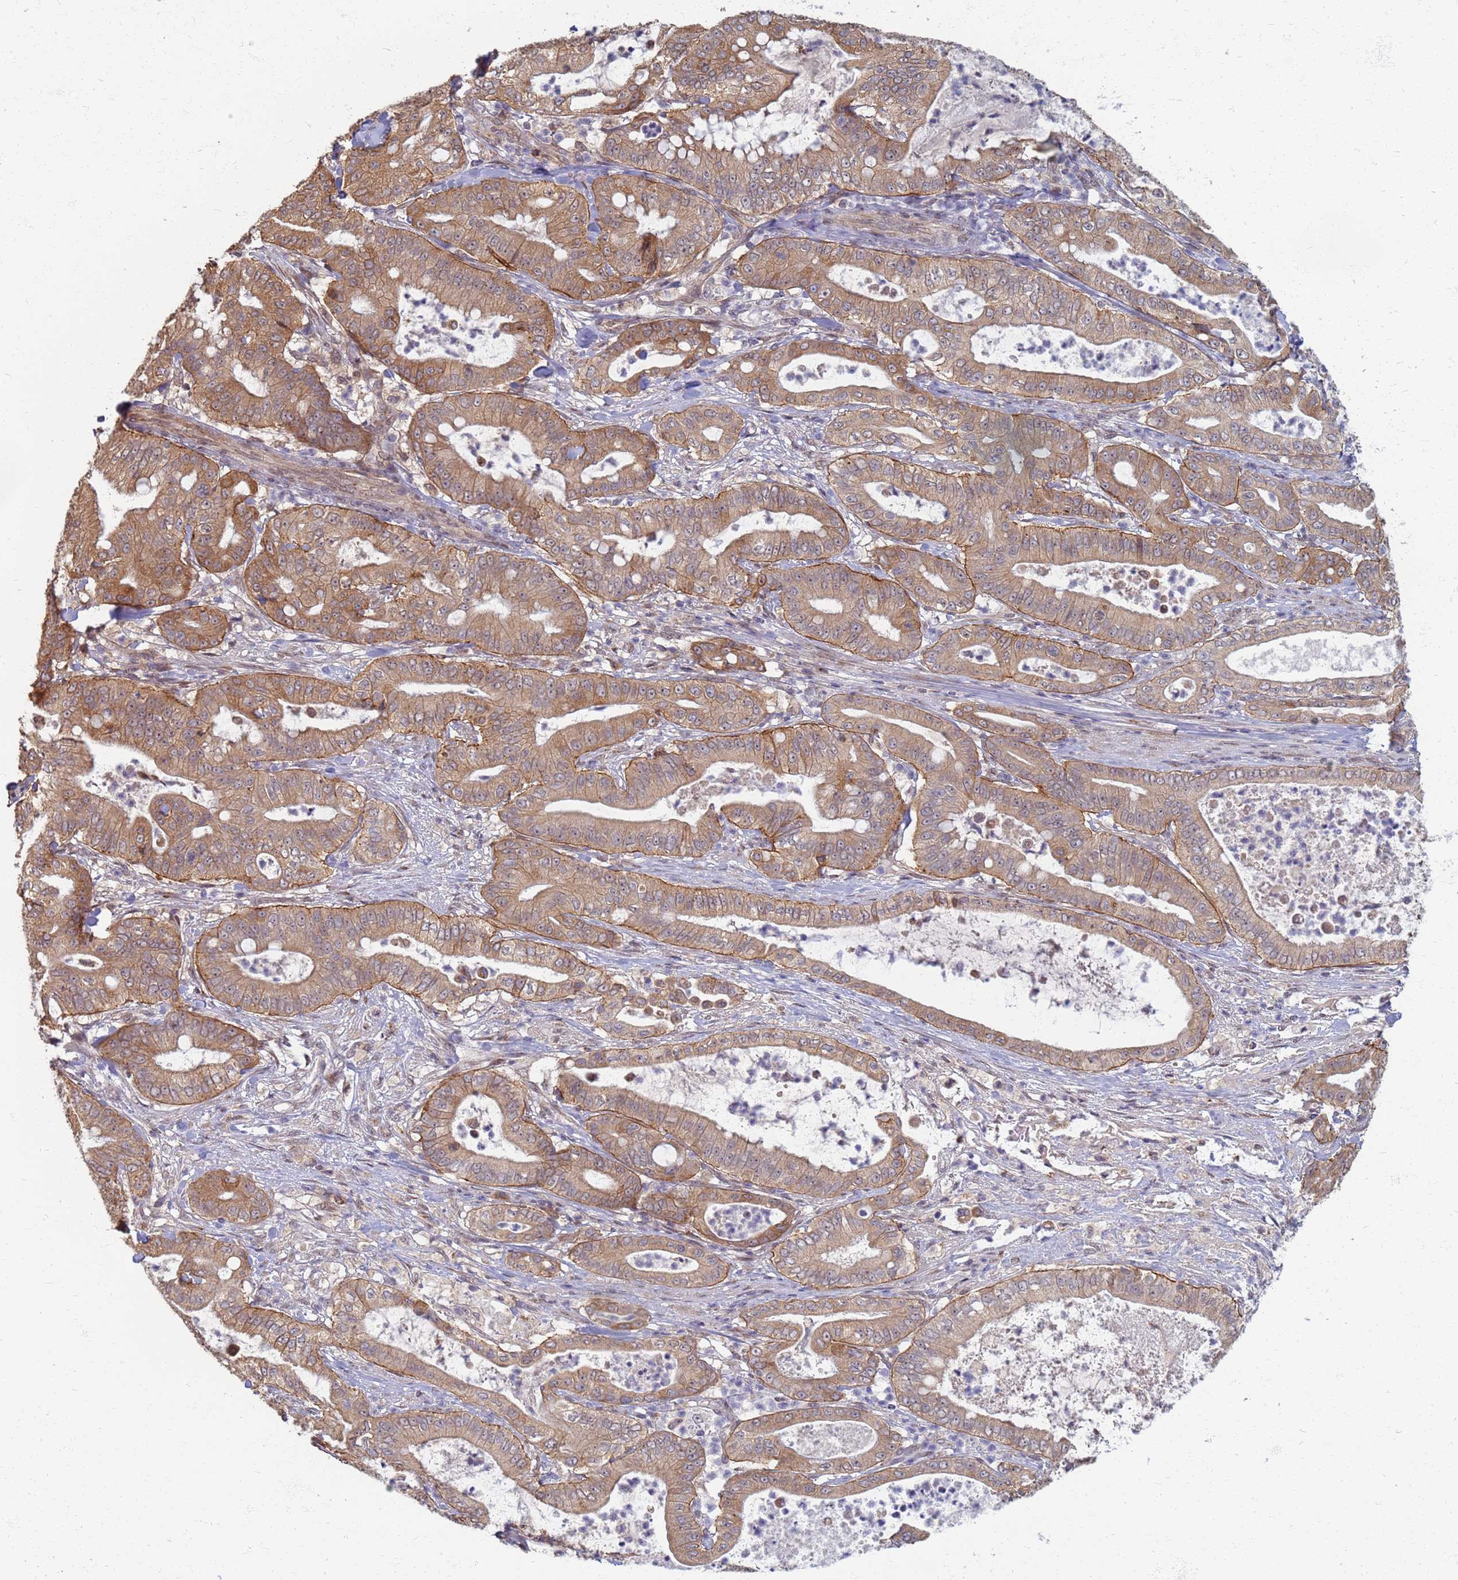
{"staining": {"intensity": "moderate", "quantity": ">75%", "location": "cytoplasmic/membranous"}, "tissue": "pancreatic cancer", "cell_type": "Tumor cells", "image_type": "cancer", "snomed": [{"axis": "morphology", "description": "Adenocarcinoma, NOS"}, {"axis": "topography", "description": "Pancreas"}], "caption": "Immunohistochemistry (IHC) photomicrograph of neoplastic tissue: human pancreatic cancer stained using immunohistochemistry (IHC) shows medium levels of moderate protein expression localized specifically in the cytoplasmic/membranous of tumor cells, appearing as a cytoplasmic/membranous brown color.", "gene": "ITGB4", "patient": {"sex": "male", "age": 71}}